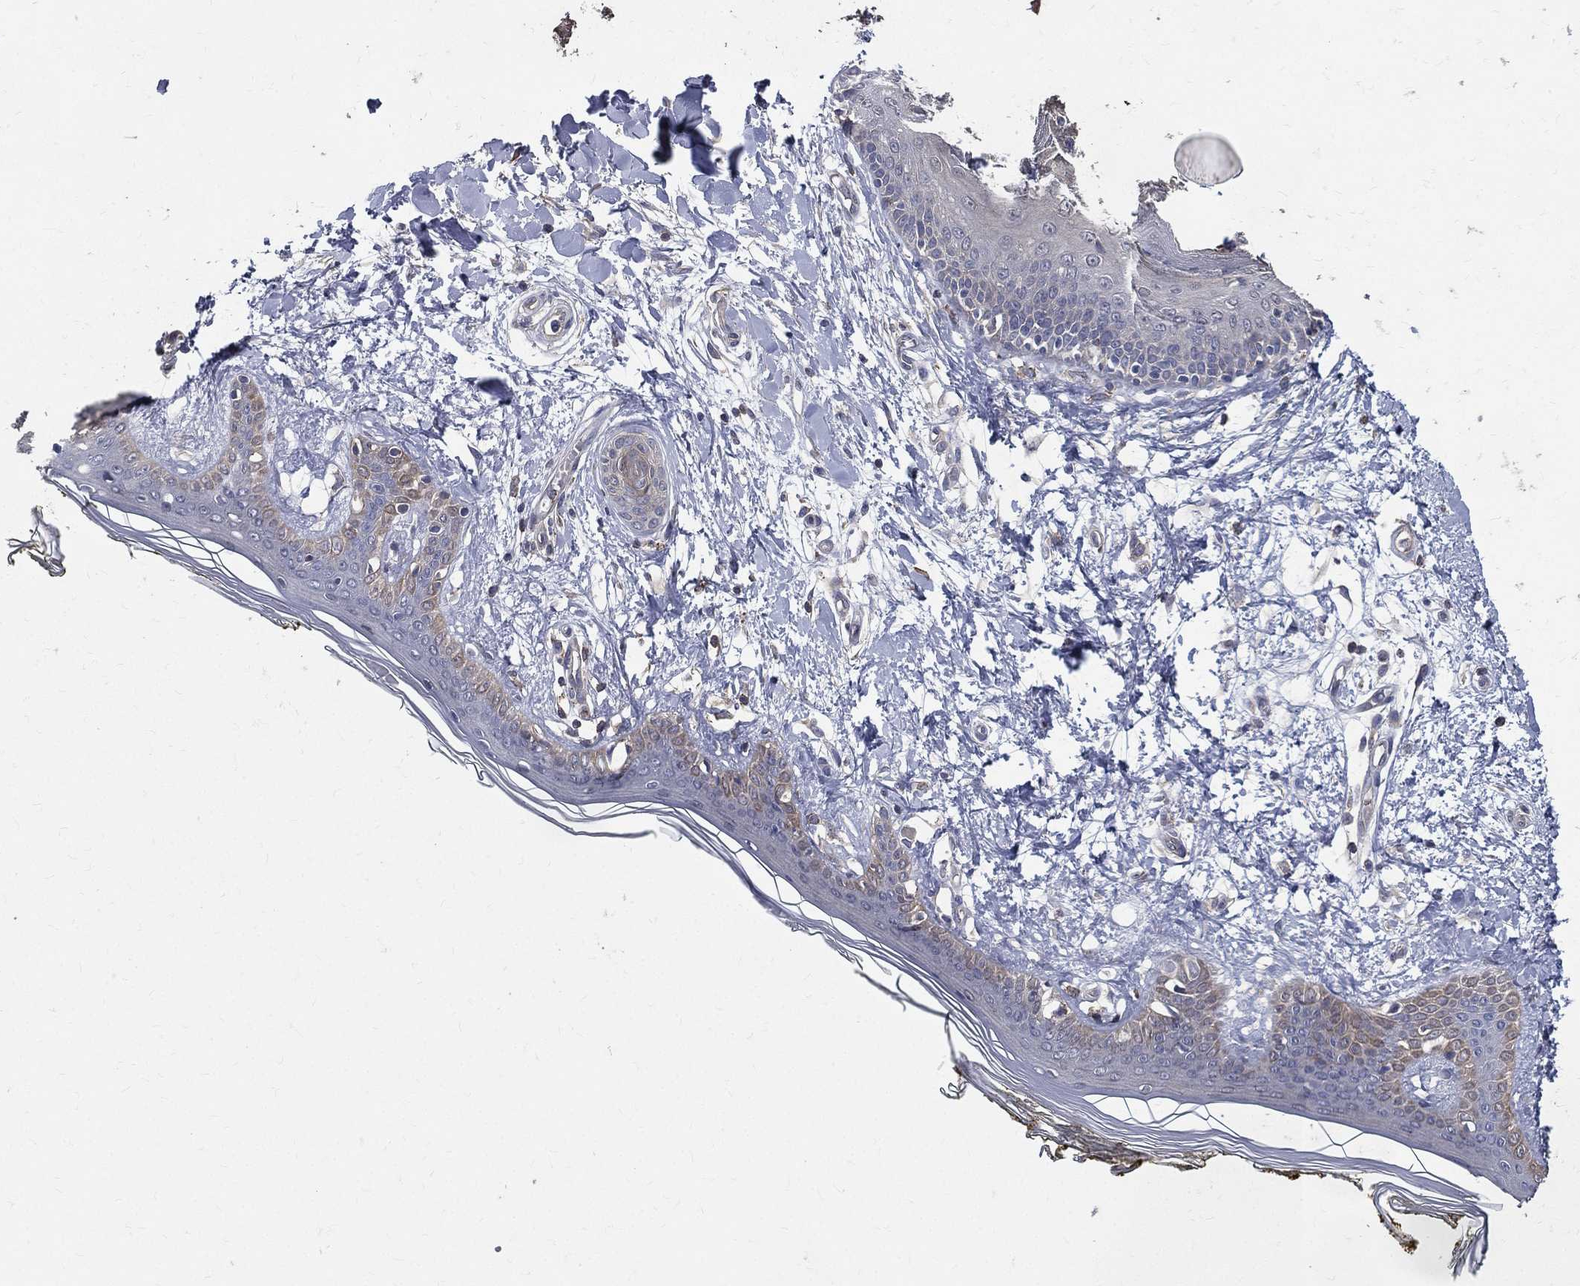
{"staining": {"intensity": "negative", "quantity": "none", "location": "none"}, "tissue": "skin", "cell_type": "Fibroblasts", "image_type": "normal", "snomed": [{"axis": "morphology", "description": "Normal tissue, NOS"}, {"axis": "morphology", "description": "Malignant melanoma, NOS"}, {"axis": "topography", "description": "Skin"}], "caption": "Skin was stained to show a protein in brown. There is no significant positivity in fibroblasts. (Immunohistochemistry, brightfield microscopy, high magnification).", "gene": "SERPINB2", "patient": {"sex": "female", "age": 34}}